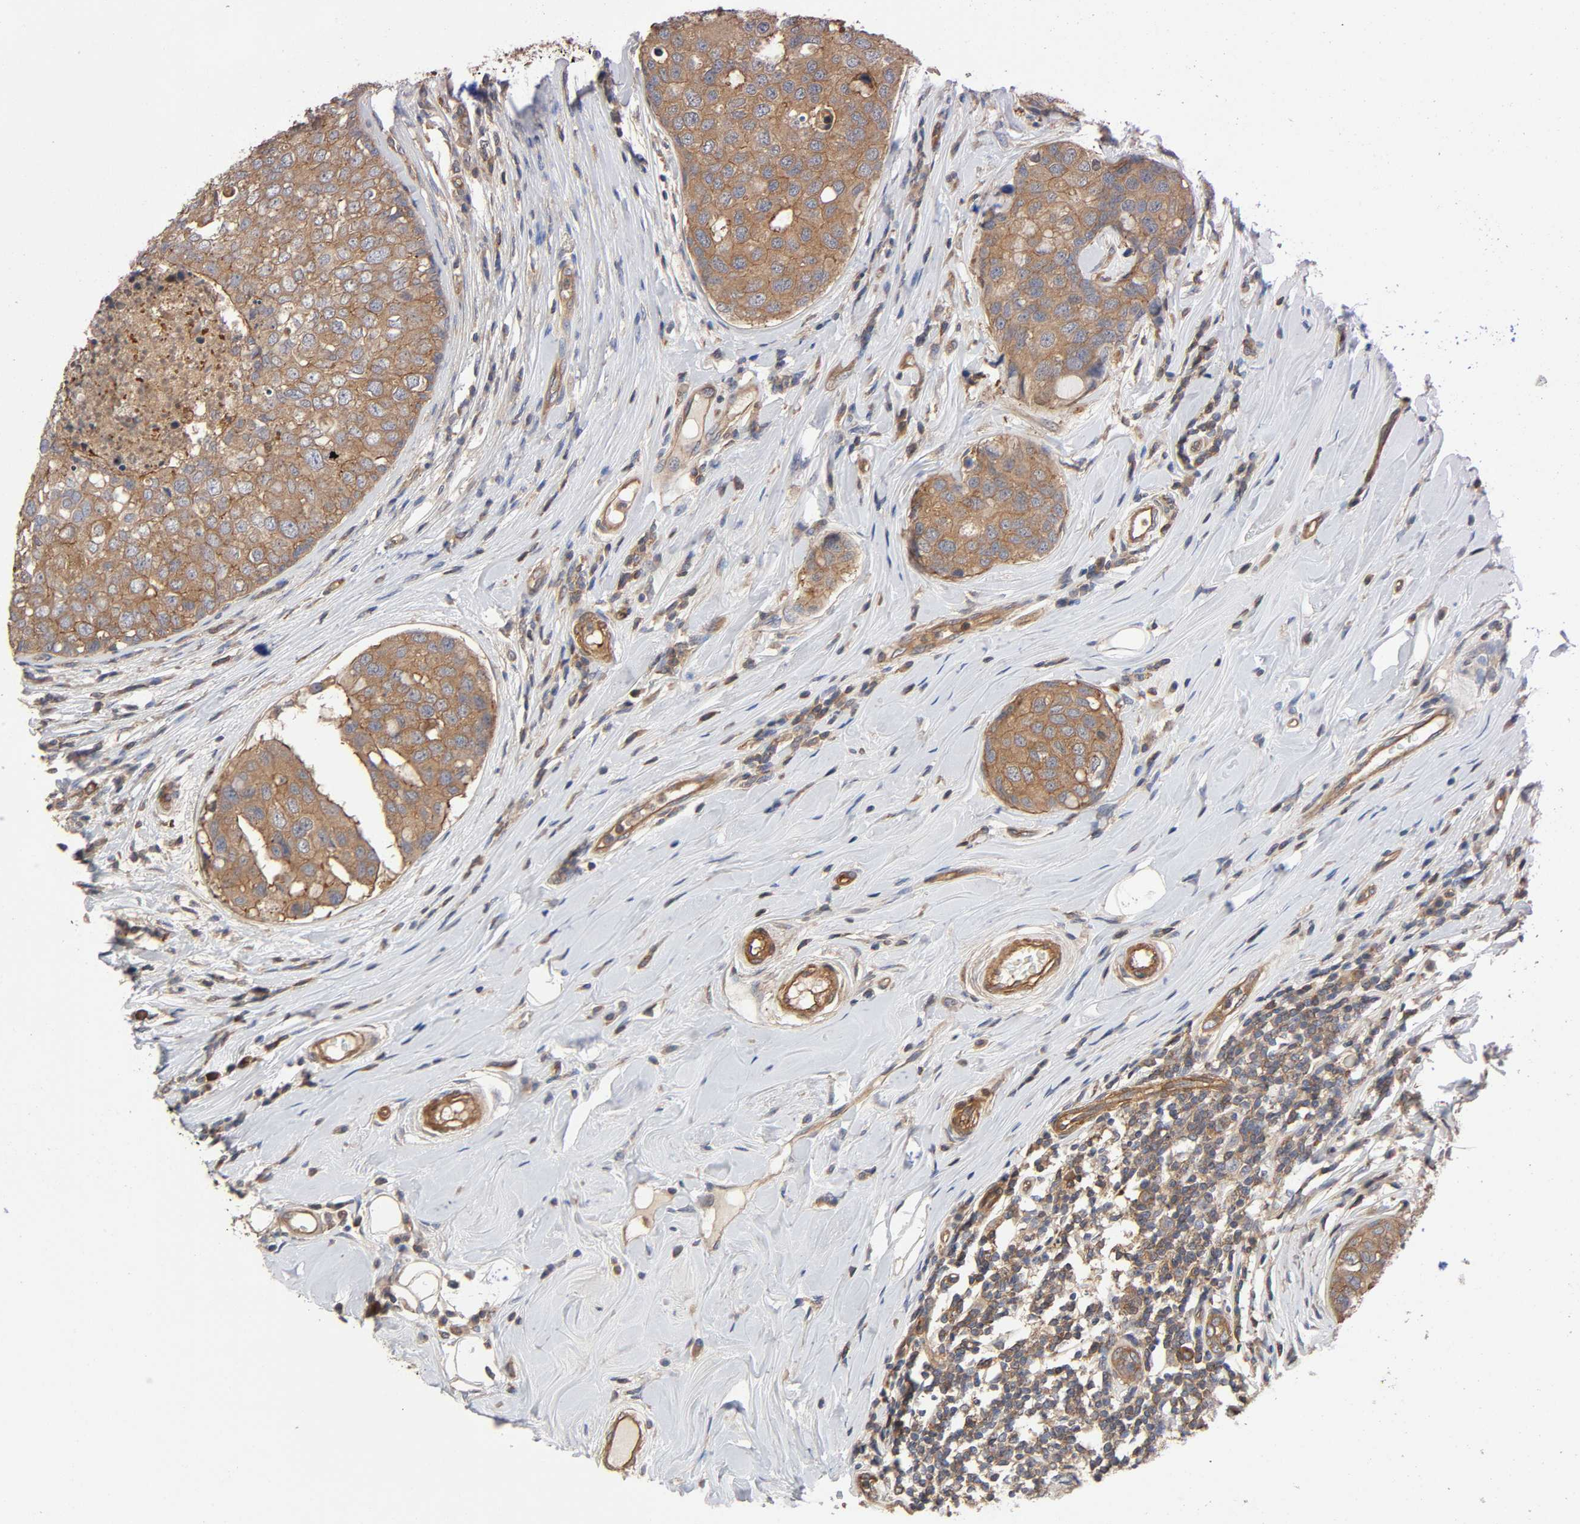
{"staining": {"intensity": "moderate", "quantity": ">75%", "location": "cytoplasmic/membranous"}, "tissue": "breast cancer", "cell_type": "Tumor cells", "image_type": "cancer", "snomed": [{"axis": "morphology", "description": "Duct carcinoma"}, {"axis": "topography", "description": "Breast"}], "caption": "A brown stain shows moderate cytoplasmic/membranous staining of a protein in human breast cancer tumor cells.", "gene": "LAMTOR2", "patient": {"sex": "female", "age": 27}}